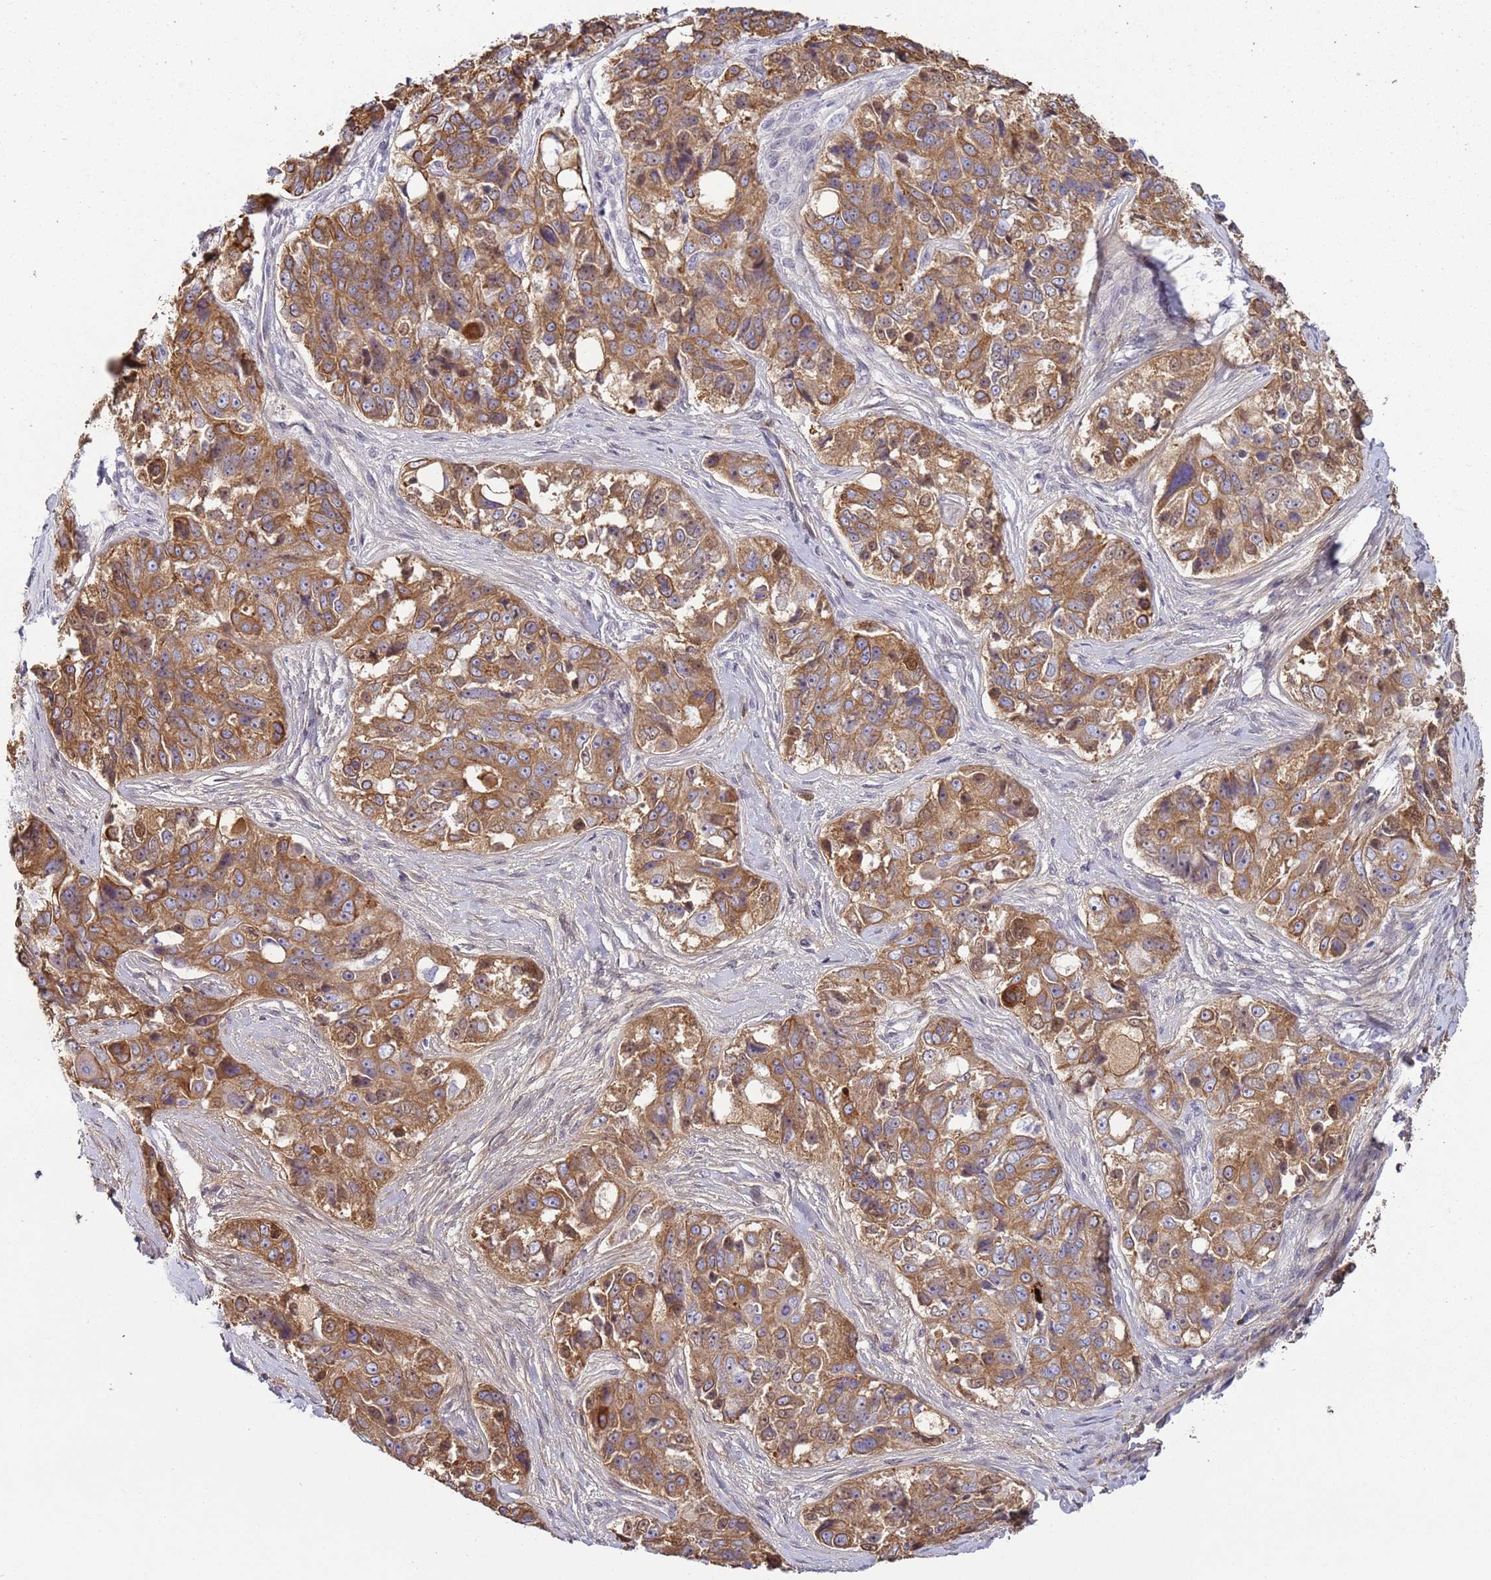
{"staining": {"intensity": "moderate", "quantity": ">75%", "location": "cytoplasmic/membranous"}, "tissue": "ovarian cancer", "cell_type": "Tumor cells", "image_type": "cancer", "snomed": [{"axis": "morphology", "description": "Carcinoma, endometroid"}, {"axis": "topography", "description": "Ovary"}], "caption": "Human ovarian endometroid carcinoma stained for a protein (brown) displays moderate cytoplasmic/membranous positive staining in approximately >75% of tumor cells.", "gene": "NPAP1", "patient": {"sex": "female", "age": 51}}